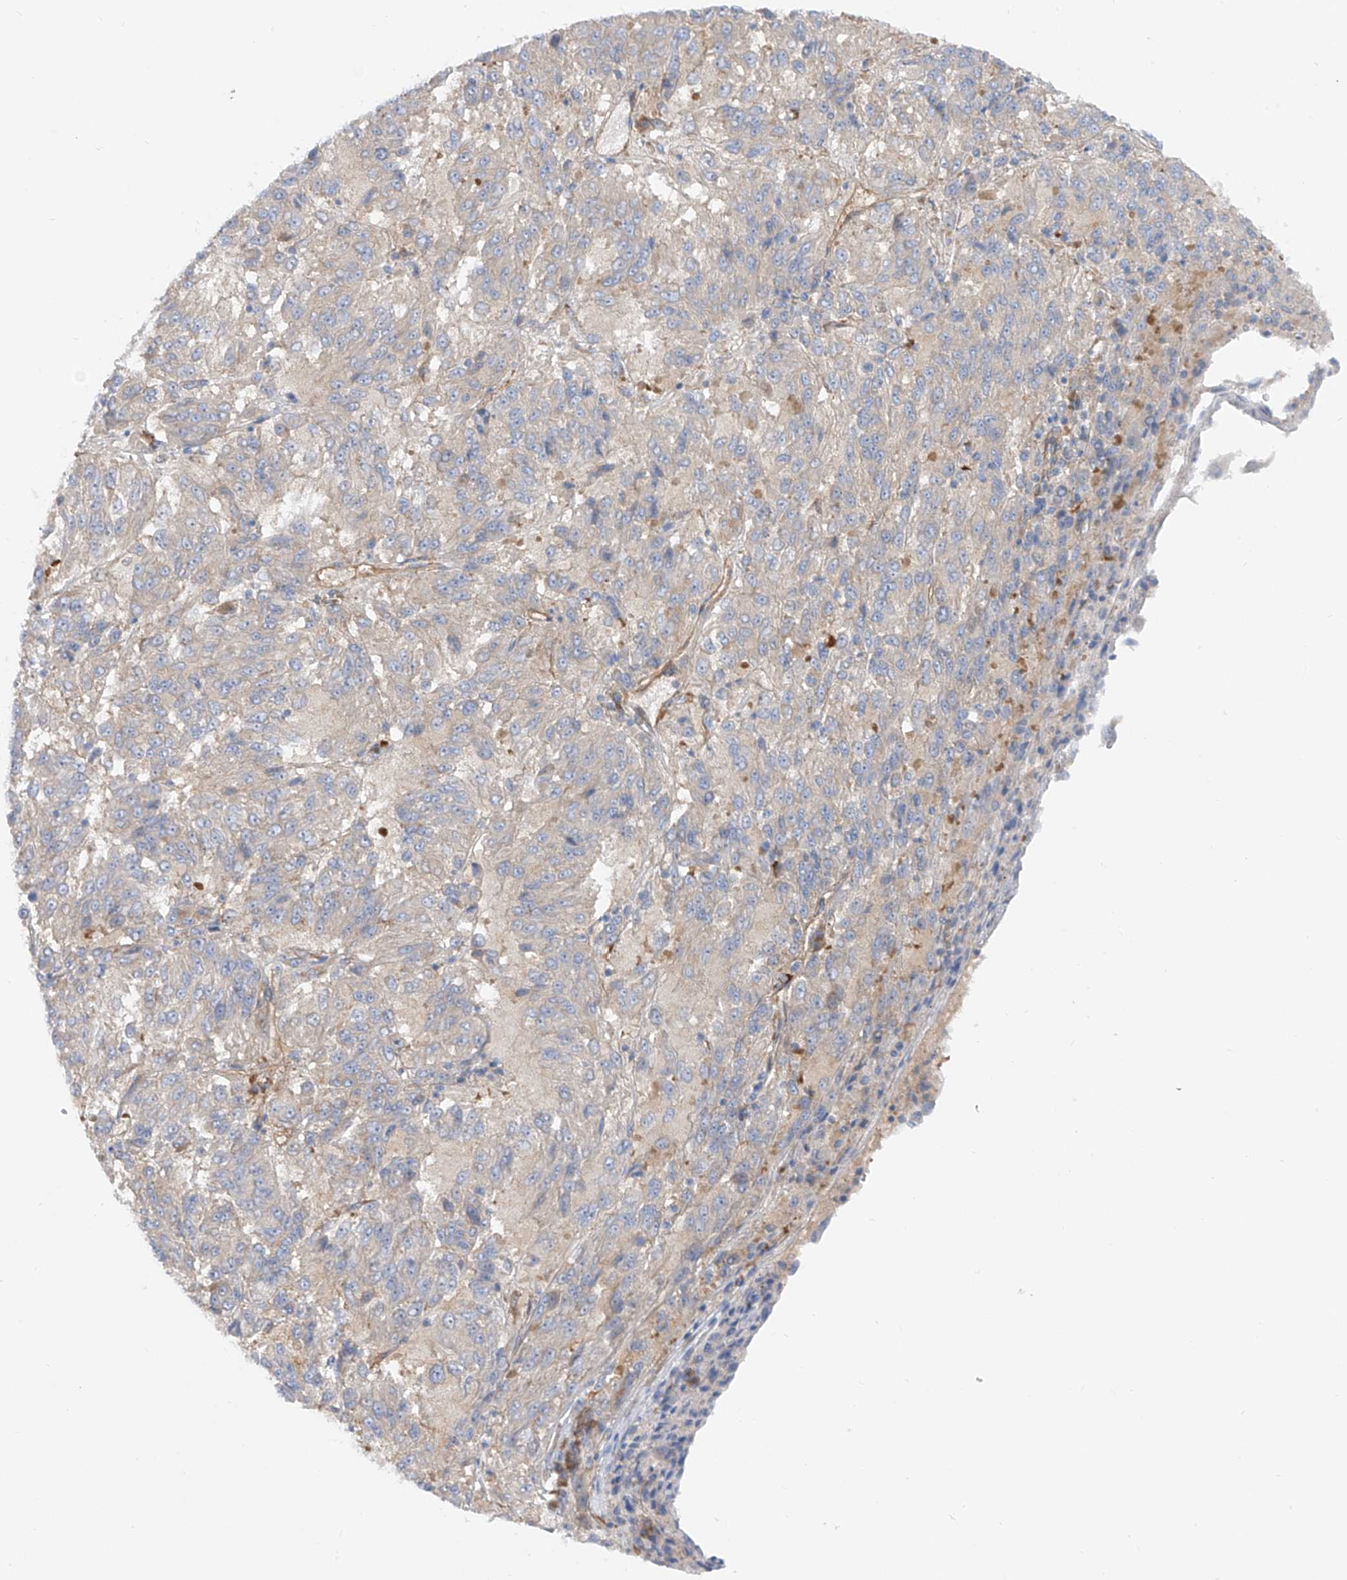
{"staining": {"intensity": "negative", "quantity": "none", "location": "none"}, "tissue": "melanoma", "cell_type": "Tumor cells", "image_type": "cancer", "snomed": [{"axis": "morphology", "description": "Malignant melanoma, Metastatic site"}, {"axis": "topography", "description": "Lung"}], "caption": "Tumor cells are negative for protein expression in human malignant melanoma (metastatic site). (Stains: DAB (3,3'-diaminobenzidine) immunohistochemistry (IHC) with hematoxylin counter stain, Microscopy: brightfield microscopy at high magnification).", "gene": "LCA5", "patient": {"sex": "male", "age": 64}}